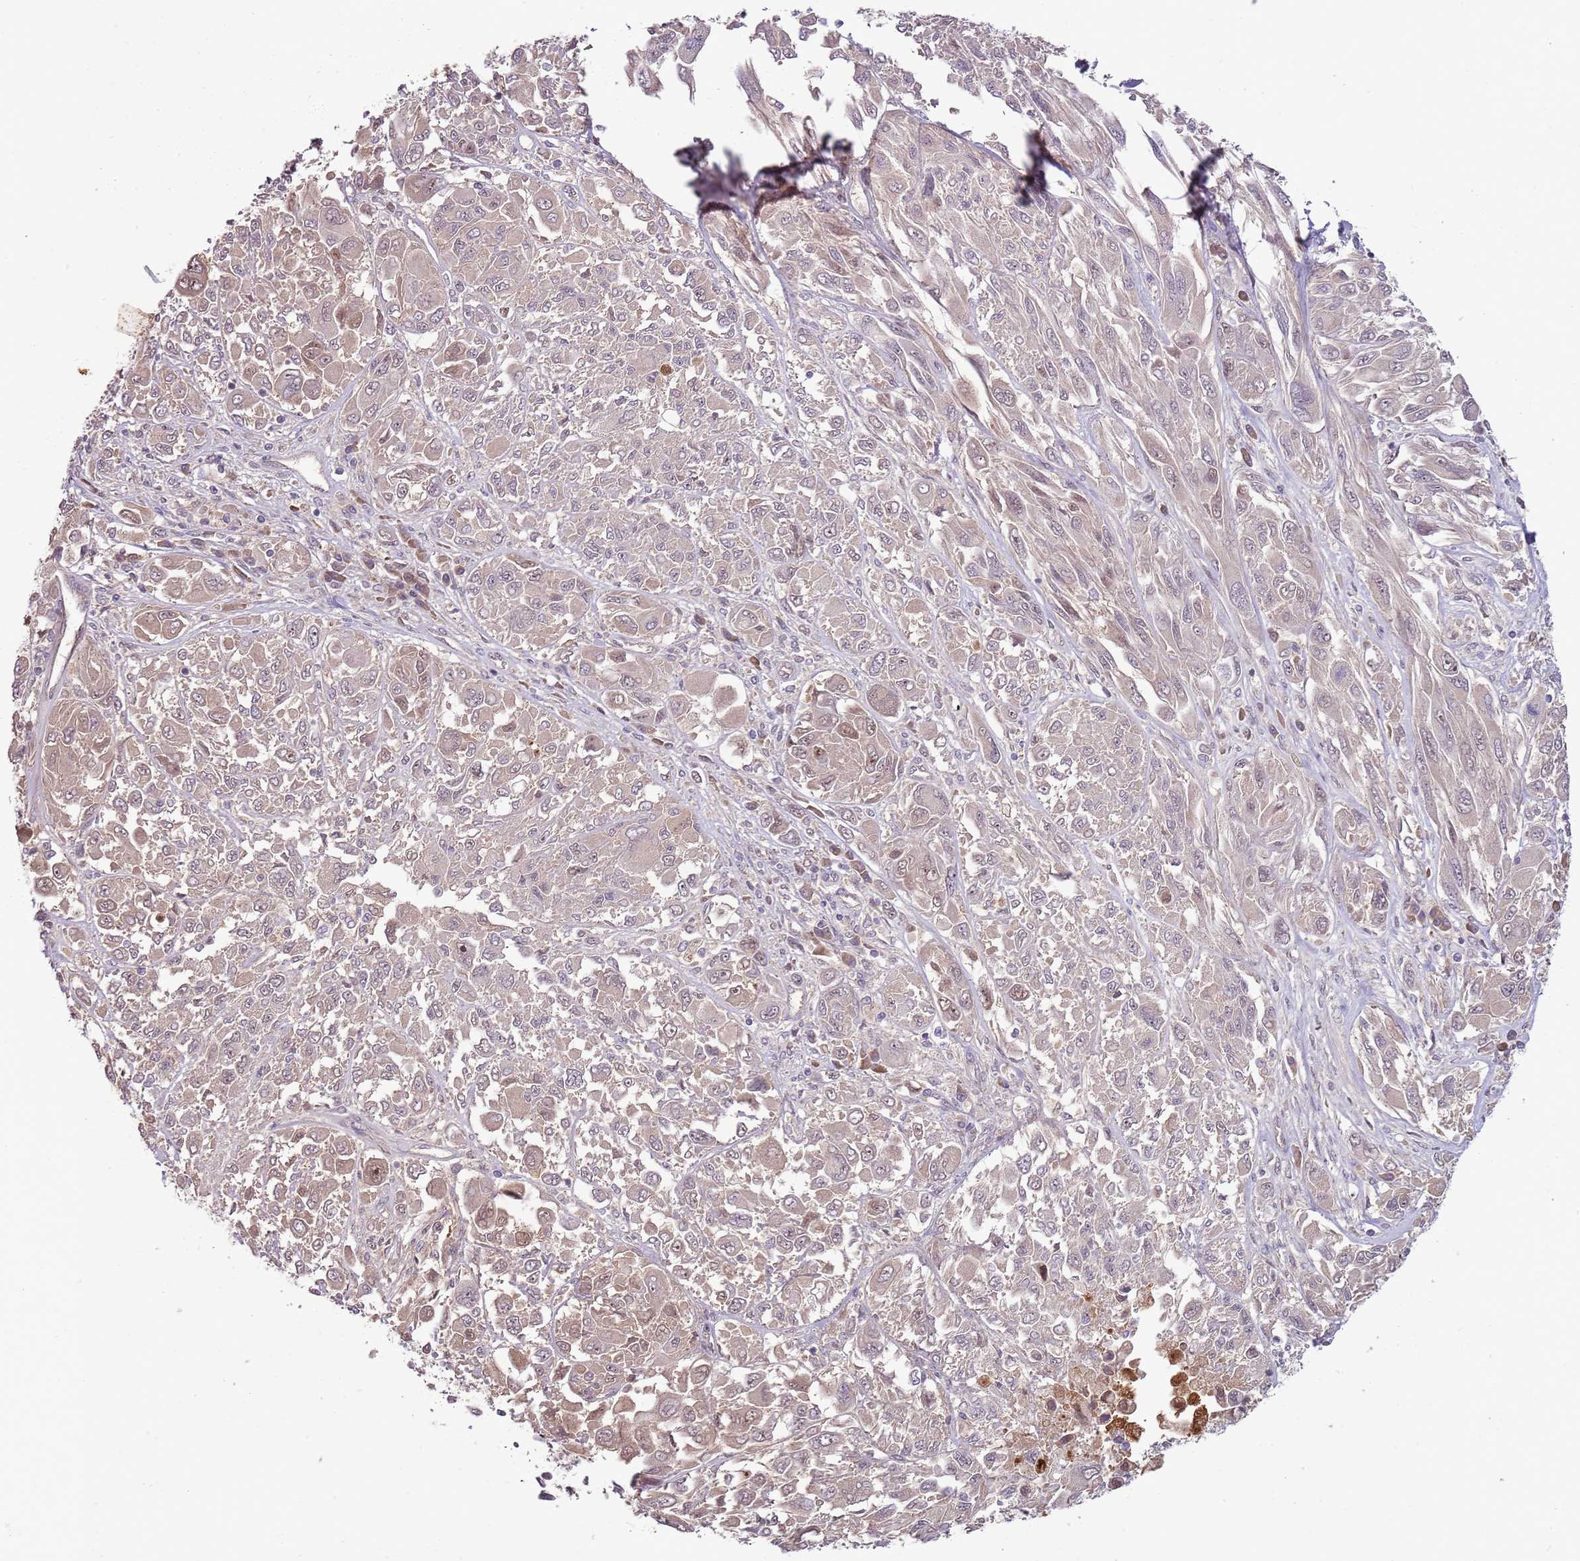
{"staining": {"intensity": "weak", "quantity": "25%-75%", "location": "cytoplasmic/membranous,nuclear"}, "tissue": "melanoma", "cell_type": "Tumor cells", "image_type": "cancer", "snomed": [{"axis": "morphology", "description": "Malignant melanoma, NOS"}, {"axis": "topography", "description": "Skin"}], "caption": "Immunohistochemical staining of malignant melanoma shows low levels of weak cytoplasmic/membranous and nuclear staining in approximately 25%-75% of tumor cells.", "gene": "NBPF6", "patient": {"sex": "female", "age": 91}}